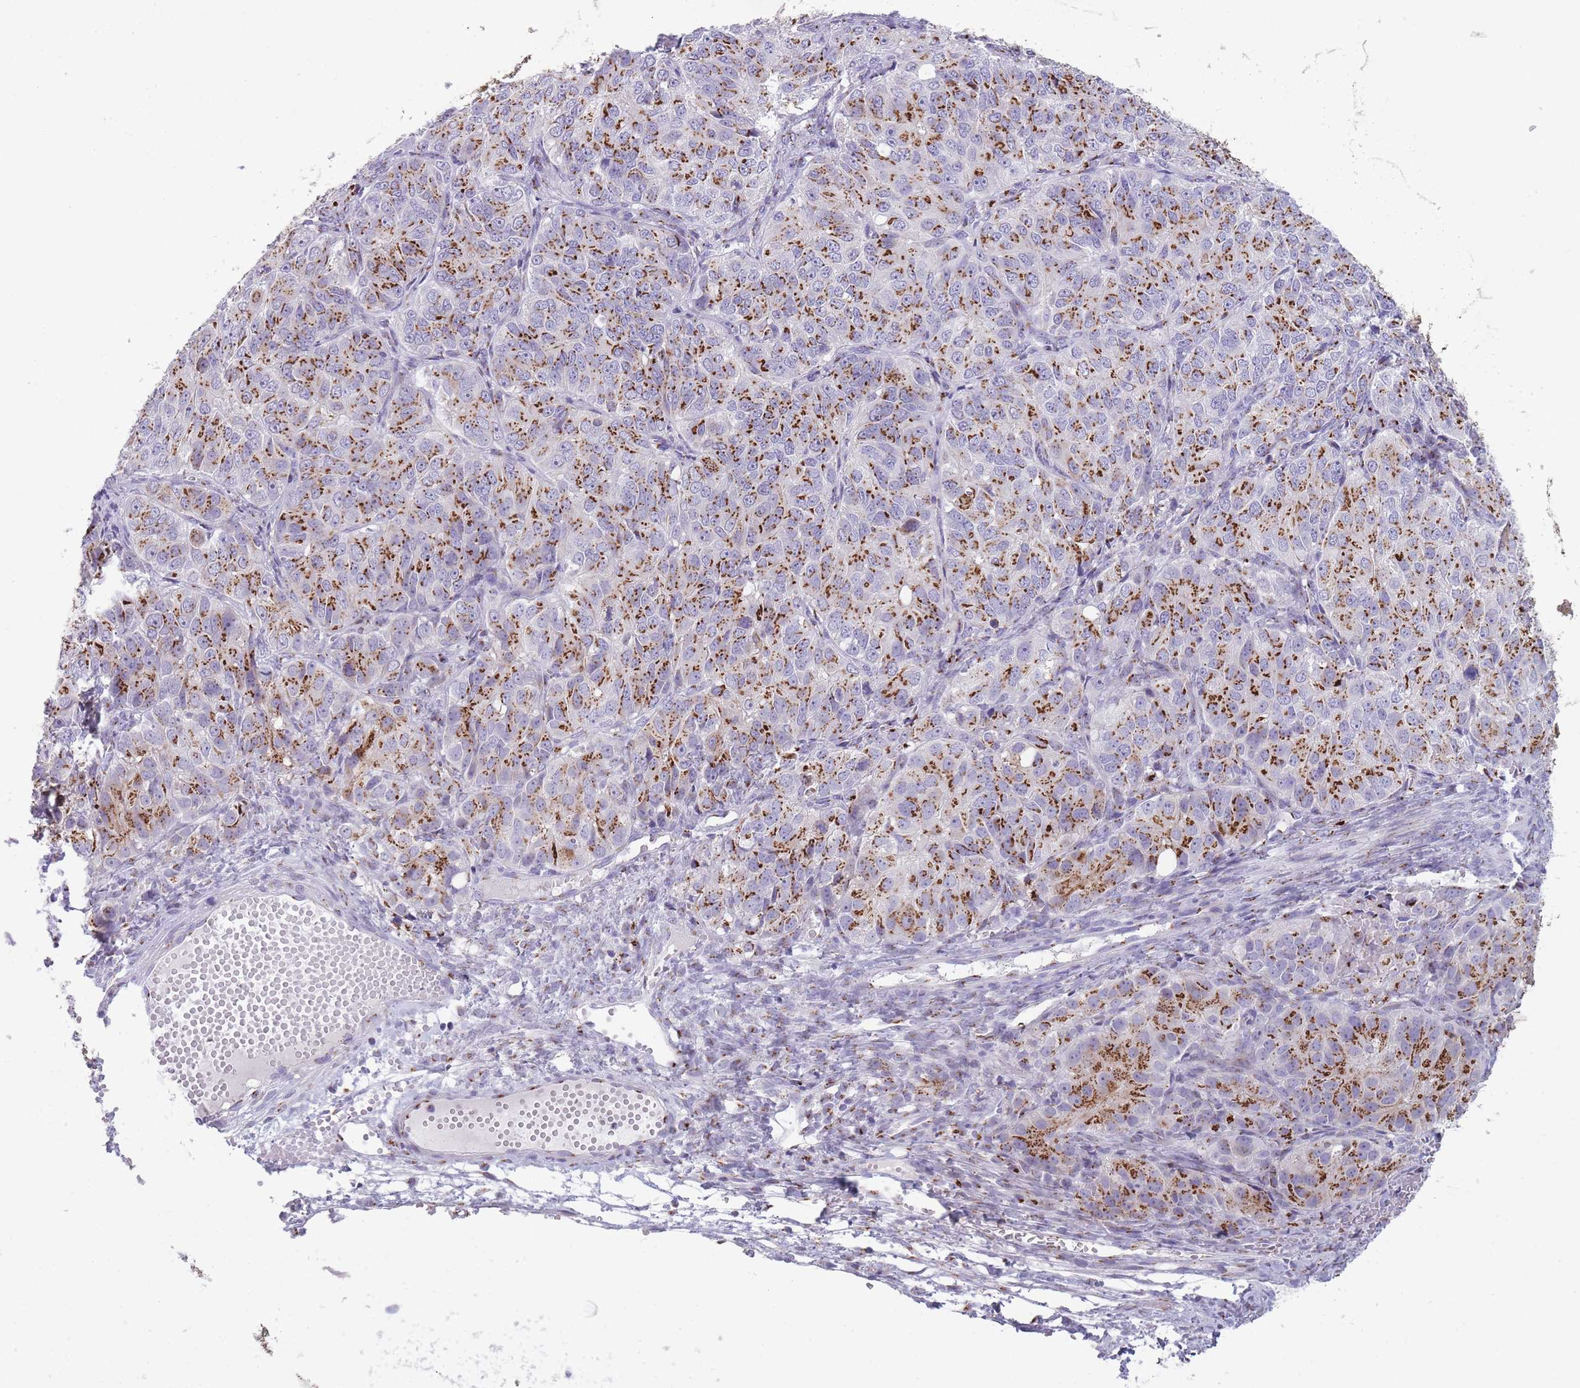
{"staining": {"intensity": "strong", "quantity": ">75%", "location": "cytoplasmic/membranous"}, "tissue": "ovarian cancer", "cell_type": "Tumor cells", "image_type": "cancer", "snomed": [{"axis": "morphology", "description": "Carcinoma, endometroid"}, {"axis": "topography", "description": "Ovary"}], "caption": "This is a photomicrograph of IHC staining of ovarian cancer, which shows strong staining in the cytoplasmic/membranous of tumor cells.", "gene": "B4GALT2", "patient": {"sex": "female", "age": 51}}